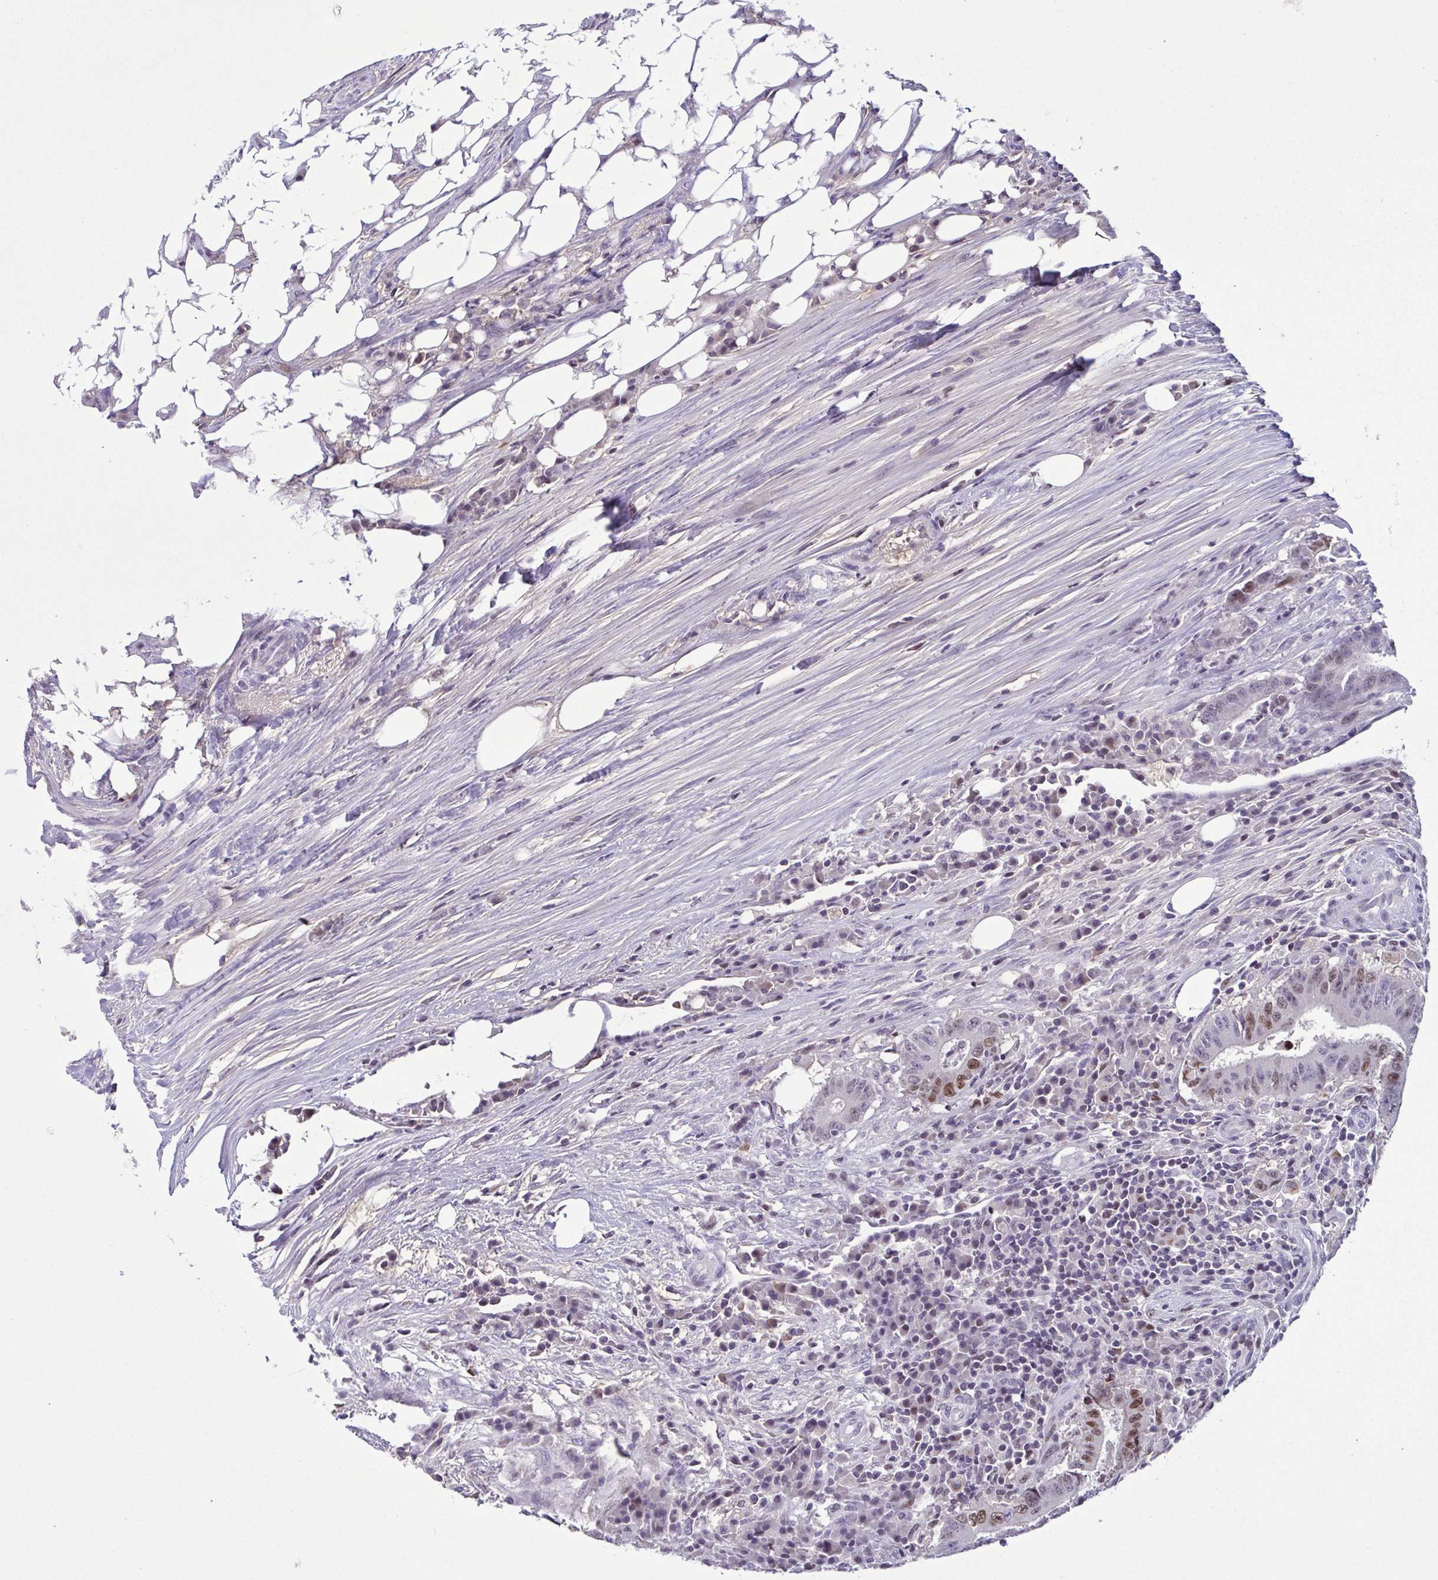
{"staining": {"intensity": "moderate", "quantity": "<25%", "location": "nuclear"}, "tissue": "colorectal cancer", "cell_type": "Tumor cells", "image_type": "cancer", "snomed": [{"axis": "morphology", "description": "Adenocarcinoma, NOS"}, {"axis": "topography", "description": "Colon"}], "caption": "Immunohistochemistry image of neoplastic tissue: colorectal adenocarcinoma stained using IHC demonstrates low levels of moderate protein expression localized specifically in the nuclear of tumor cells, appearing as a nuclear brown color.", "gene": "IRF1", "patient": {"sex": "female", "age": 43}}